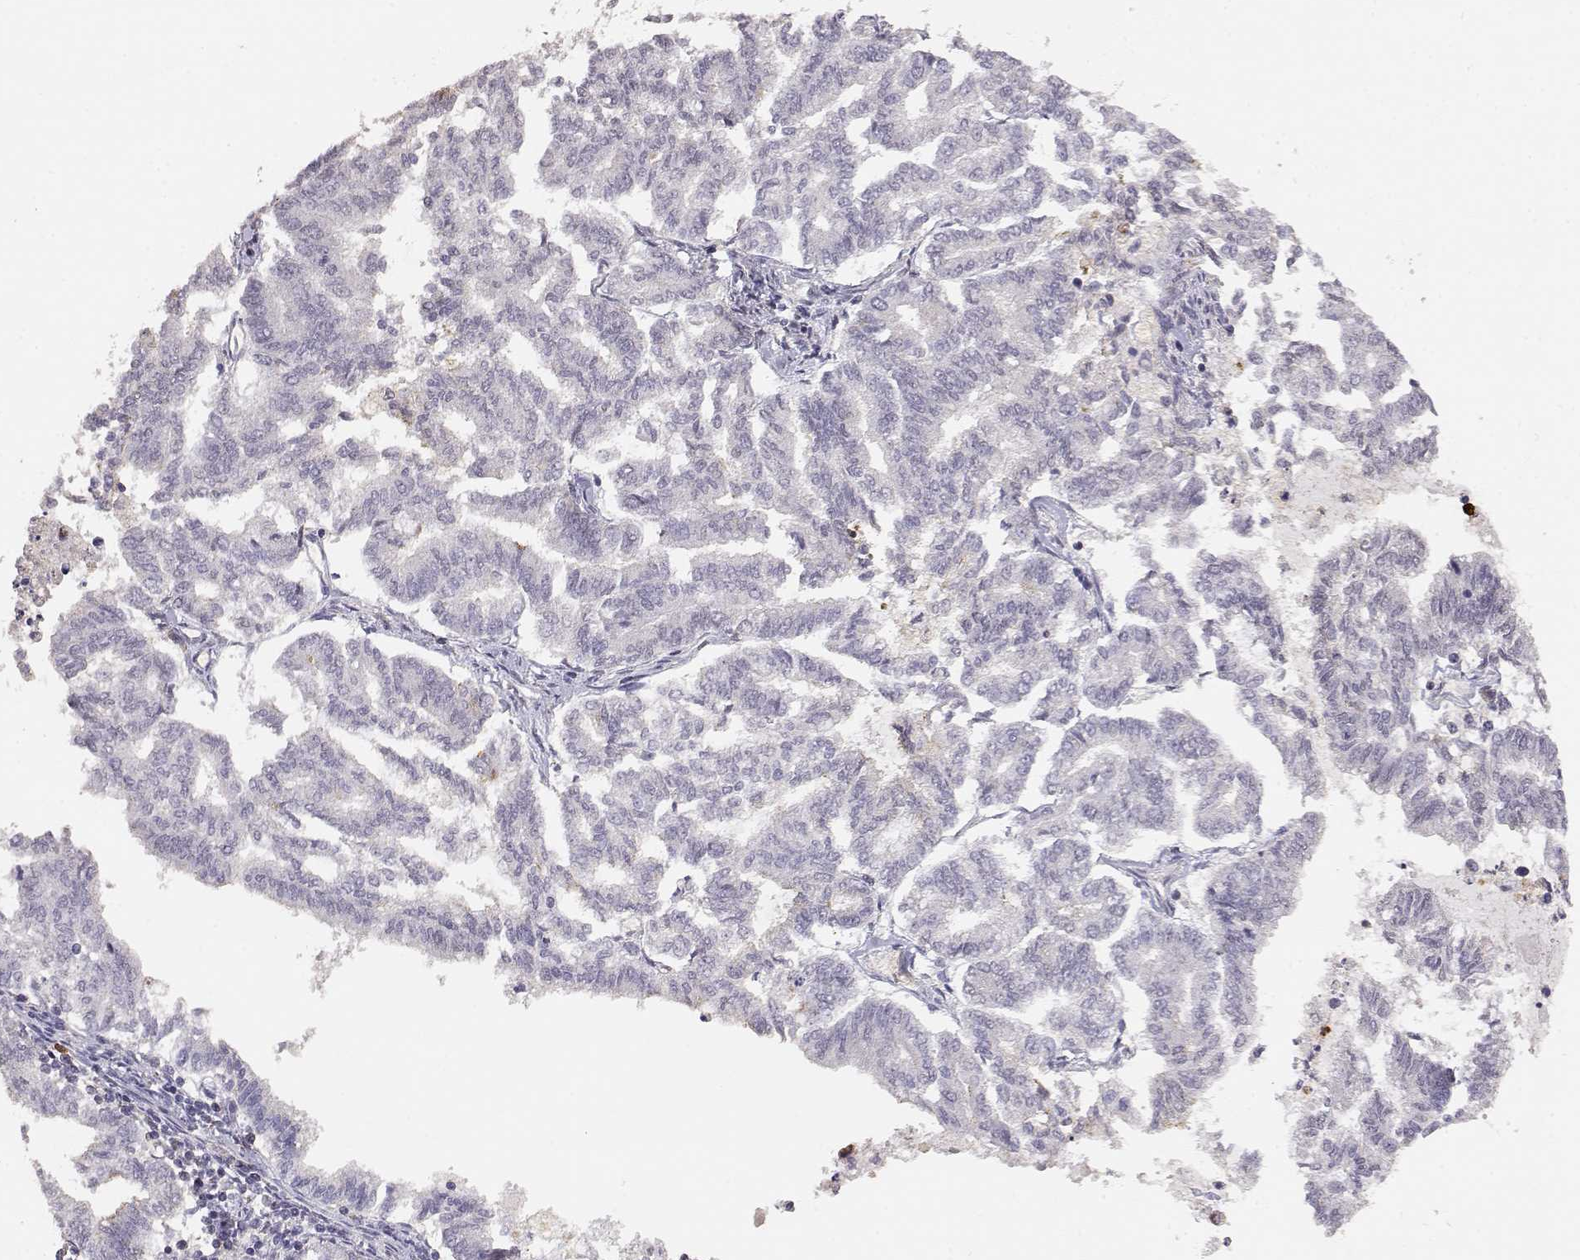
{"staining": {"intensity": "negative", "quantity": "none", "location": "none"}, "tissue": "endometrial cancer", "cell_type": "Tumor cells", "image_type": "cancer", "snomed": [{"axis": "morphology", "description": "Adenocarcinoma, NOS"}, {"axis": "topography", "description": "Endometrium"}], "caption": "A photomicrograph of human endometrial adenocarcinoma is negative for staining in tumor cells.", "gene": "TNFRSF10C", "patient": {"sex": "female", "age": 79}}